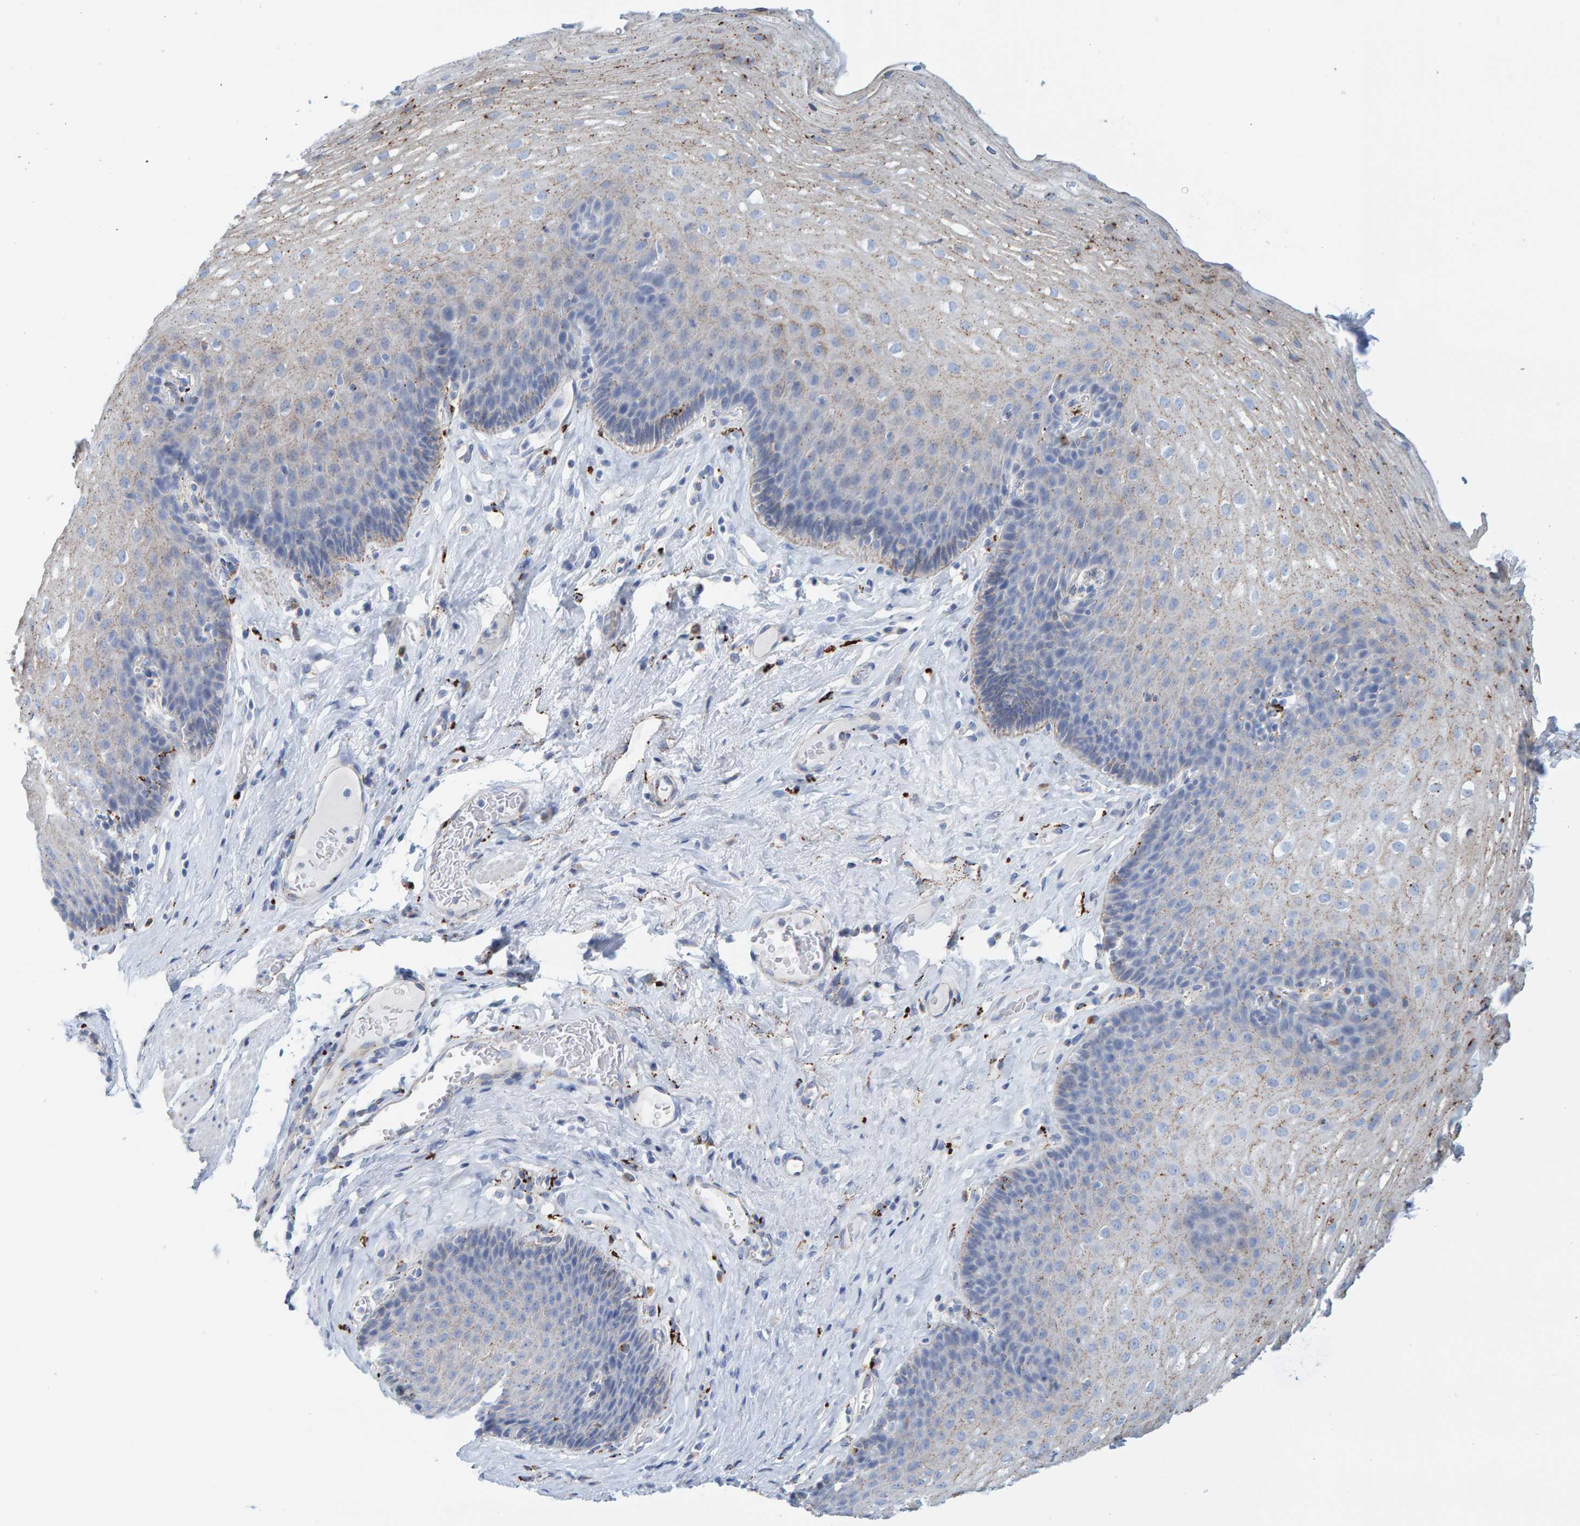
{"staining": {"intensity": "weak", "quantity": "<25%", "location": "cytoplasmic/membranous"}, "tissue": "esophagus", "cell_type": "Squamous epithelial cells", "image_type": "normal", "snomed": [{"axis": "morphology", "description": "Normal tissue, NOS"}, {"axis": "topography", "description": "Esophagus"}], "caption": "Normal esophagus was stained to show a protein in brown. There is no significant positivity in squamous epithelial cells. The staining was performed using DAB (3,3'-diaminobenzidine) to visualize the protein expression in brown, while the nuclei were stained in blue with hematoxylin (Magnification: 20x).", "gene": "BIN3", "patient": {"sex": "female", "age": 66}}